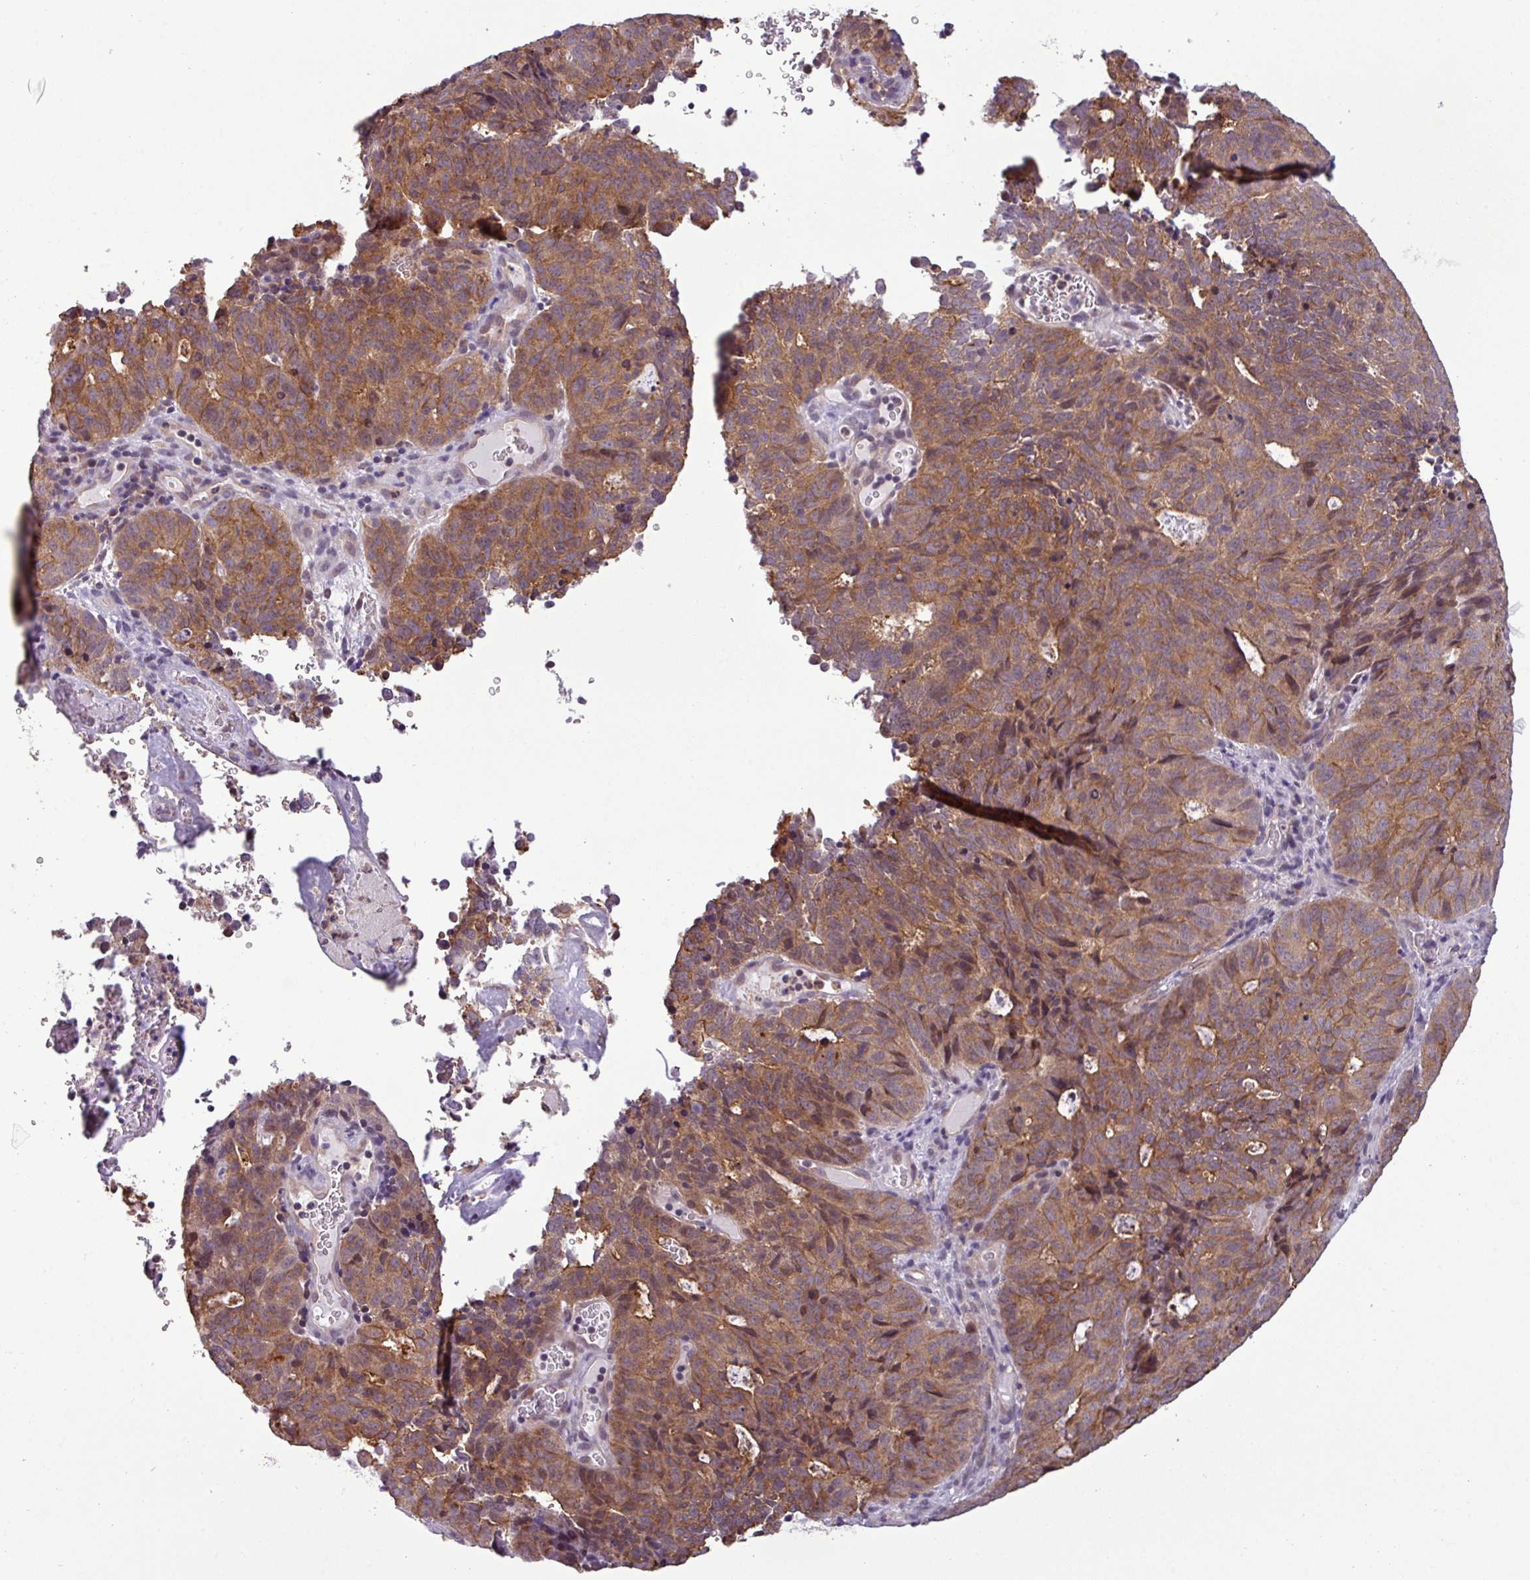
{"staining": {"intensity": "moderate", "quantity": ">75%", "location": "cytoplasmic/membranous"}, "tissue": "cervical cancer", "cell_type": "Tumor cells", "image_type": "cancer", "snomed": [{"axis": "morphology", "description": "Adenocarcinoma, NOS"}, {"axis": "topography", "description": "Cervix"}], "caption": "Moderate cytoplasmic/membranous positivity for a protein is appreciated in about >75% of tumor cells of cervical cancer using immunohistochemistry.", "gene": "NPFFR1", "patient": {"sex": "female", "age": 38}}